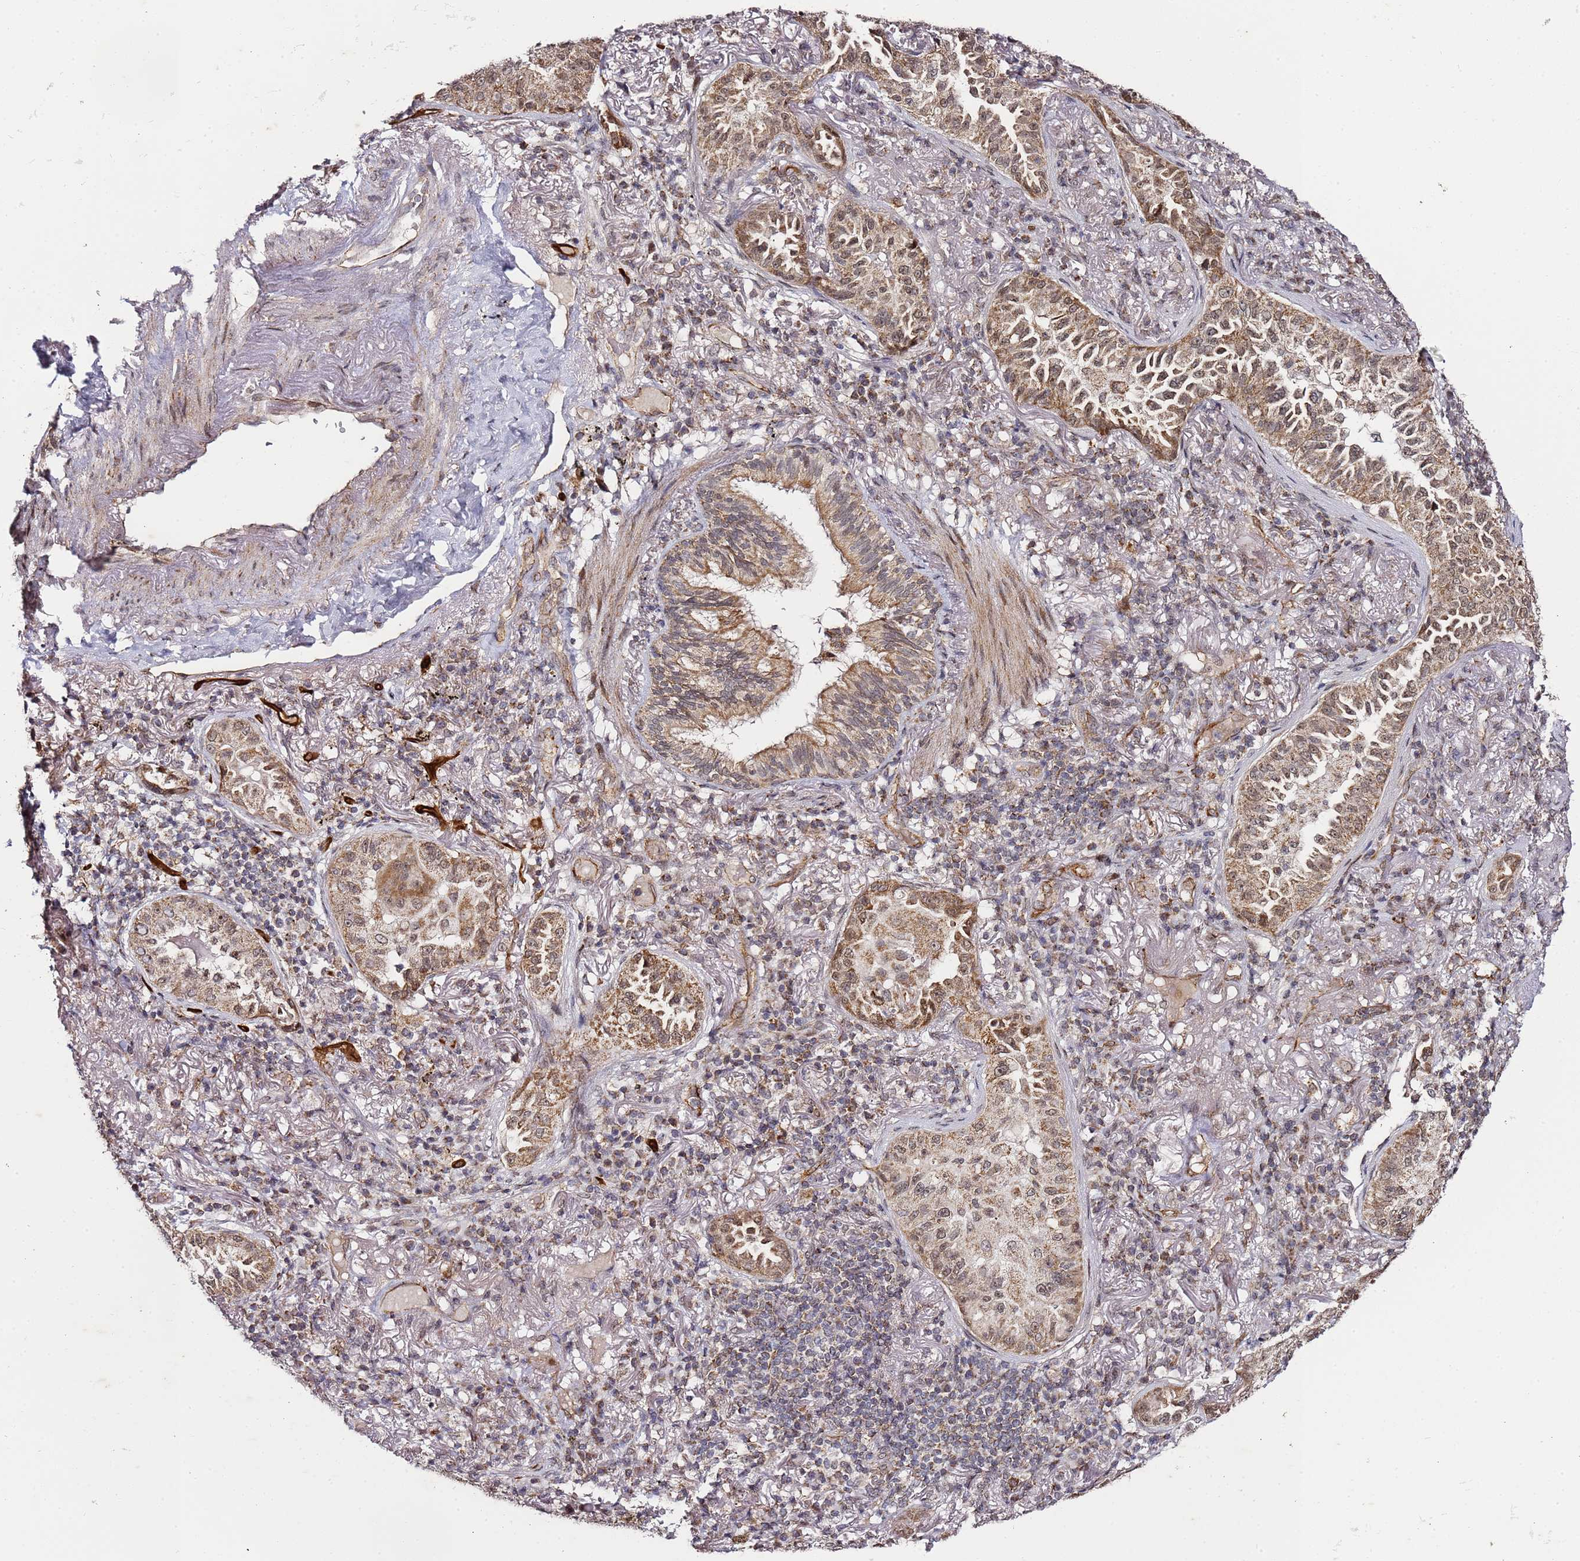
{"staining": {"intensity": "moderate", "quantity": ">75%", "location": "cytoplasmic/membranous,nuclear"}, "tissue": "lung cancer", "cell_type": "Tumor cells", "image_type": "cancer", "snomed": [{"axis": "morphology", "description": "Adenocarcinoma, NOS"}, {"axis": "topography", "description": "Lung"}], "caption": "A photomicrograph showing moderate cytoplasmic/membranous and nuclear staining in approximately >75% of tumor cells in lung cancer (adenocarcinoma), as visualized by brown immunohistochemical staining.", "gene": "TP53AIP1", "patient": {"sex": "female", "age": 69}}